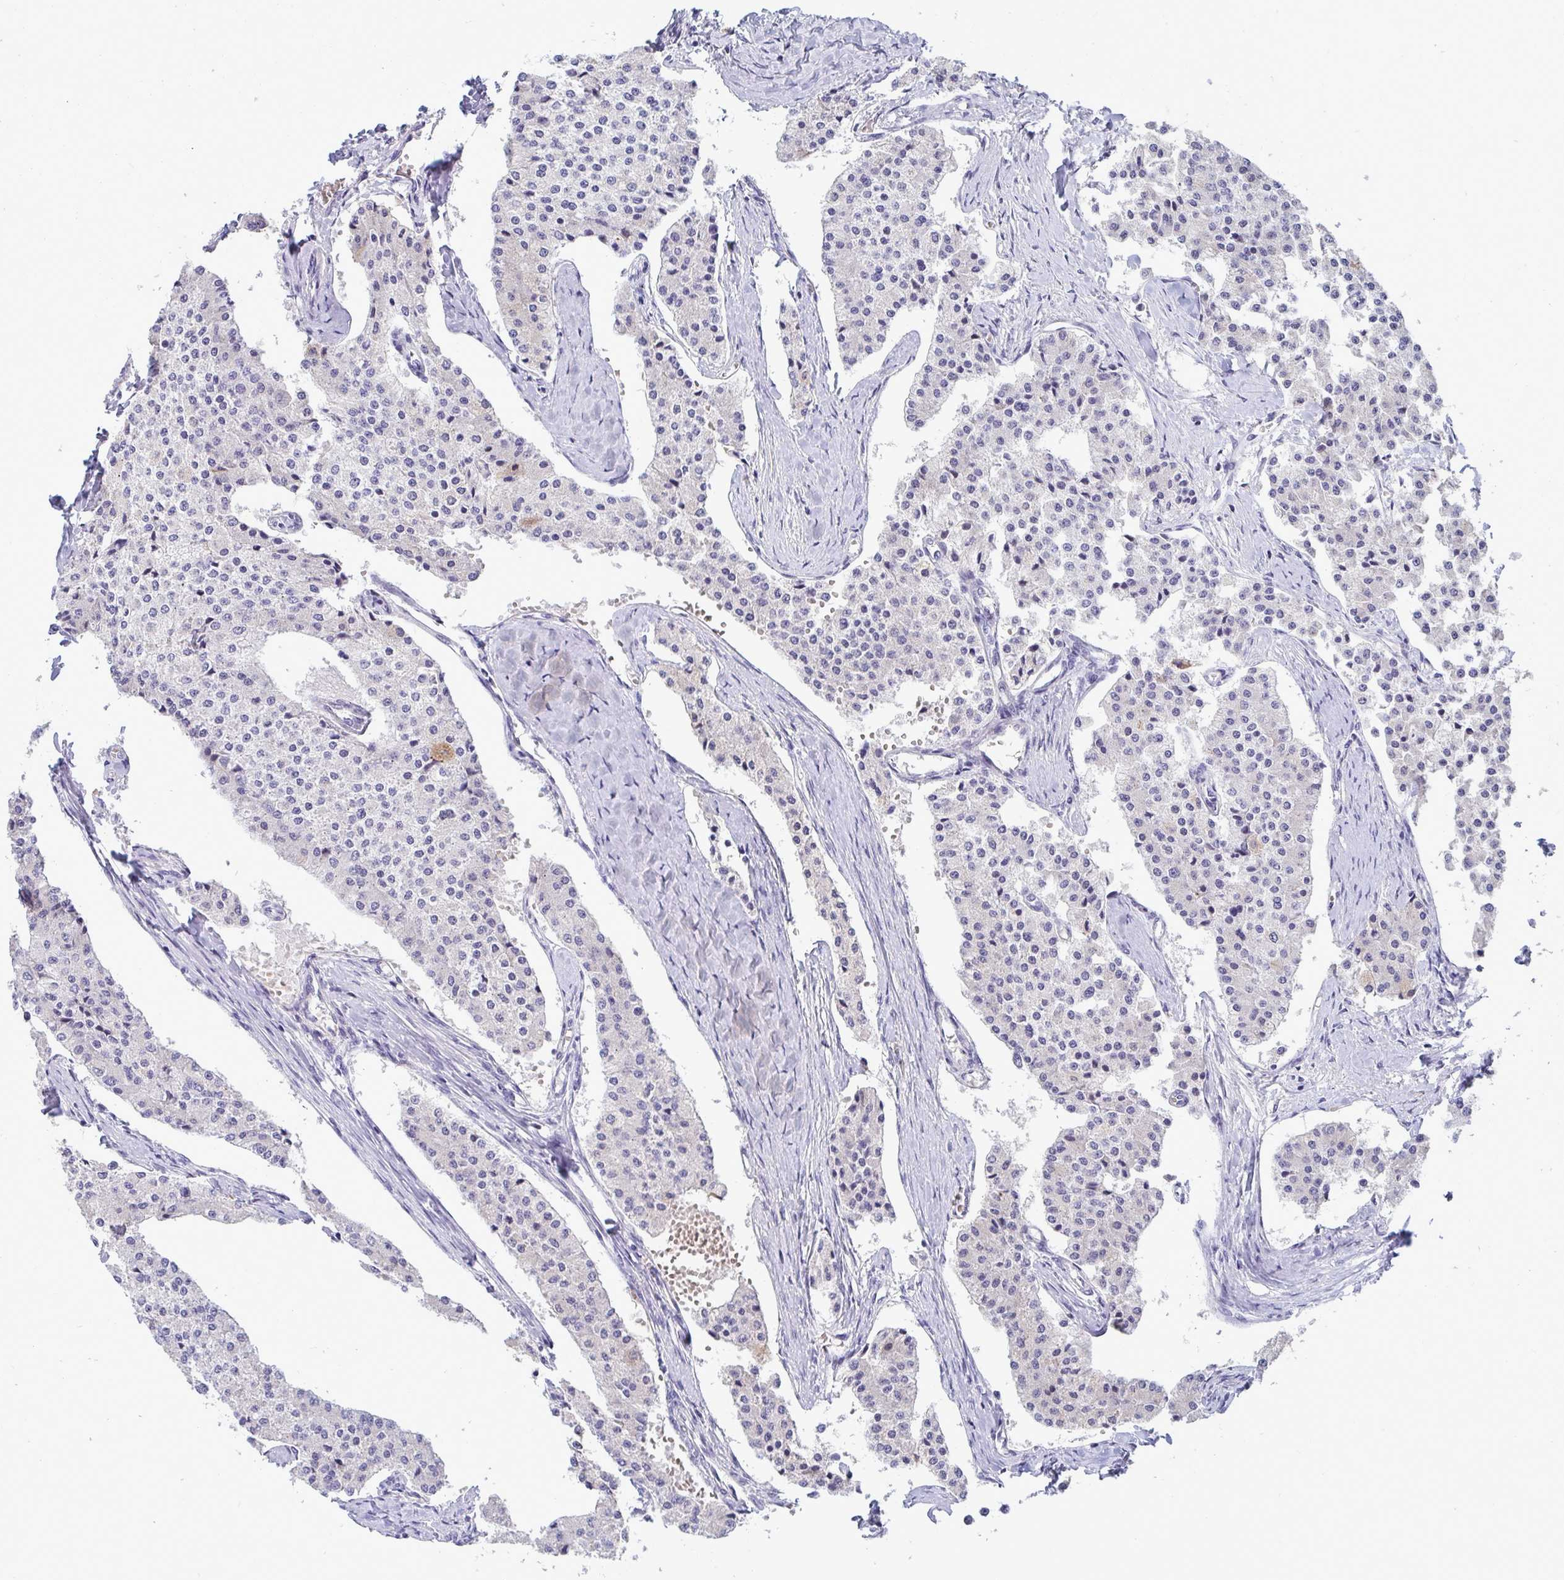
{"staining": {"intensity": "negative", "quantity": "none", "location": "none"}, "tissue": "carcinoid", "cell_type": "Tumor cells", "image_type": "cancer", "snomed": [{"axis": "morphology", "description": "Carcinoid, malignant, NOS"}, {"axis": "topography", "description": "Colon"}], "caption": "Carcinoid (malignant) stained for a protein using immunohistochemistry shows no positivity tumor cells.", "gene": "TAS2R38", "patient": {"sex": "female", "age": 52}}